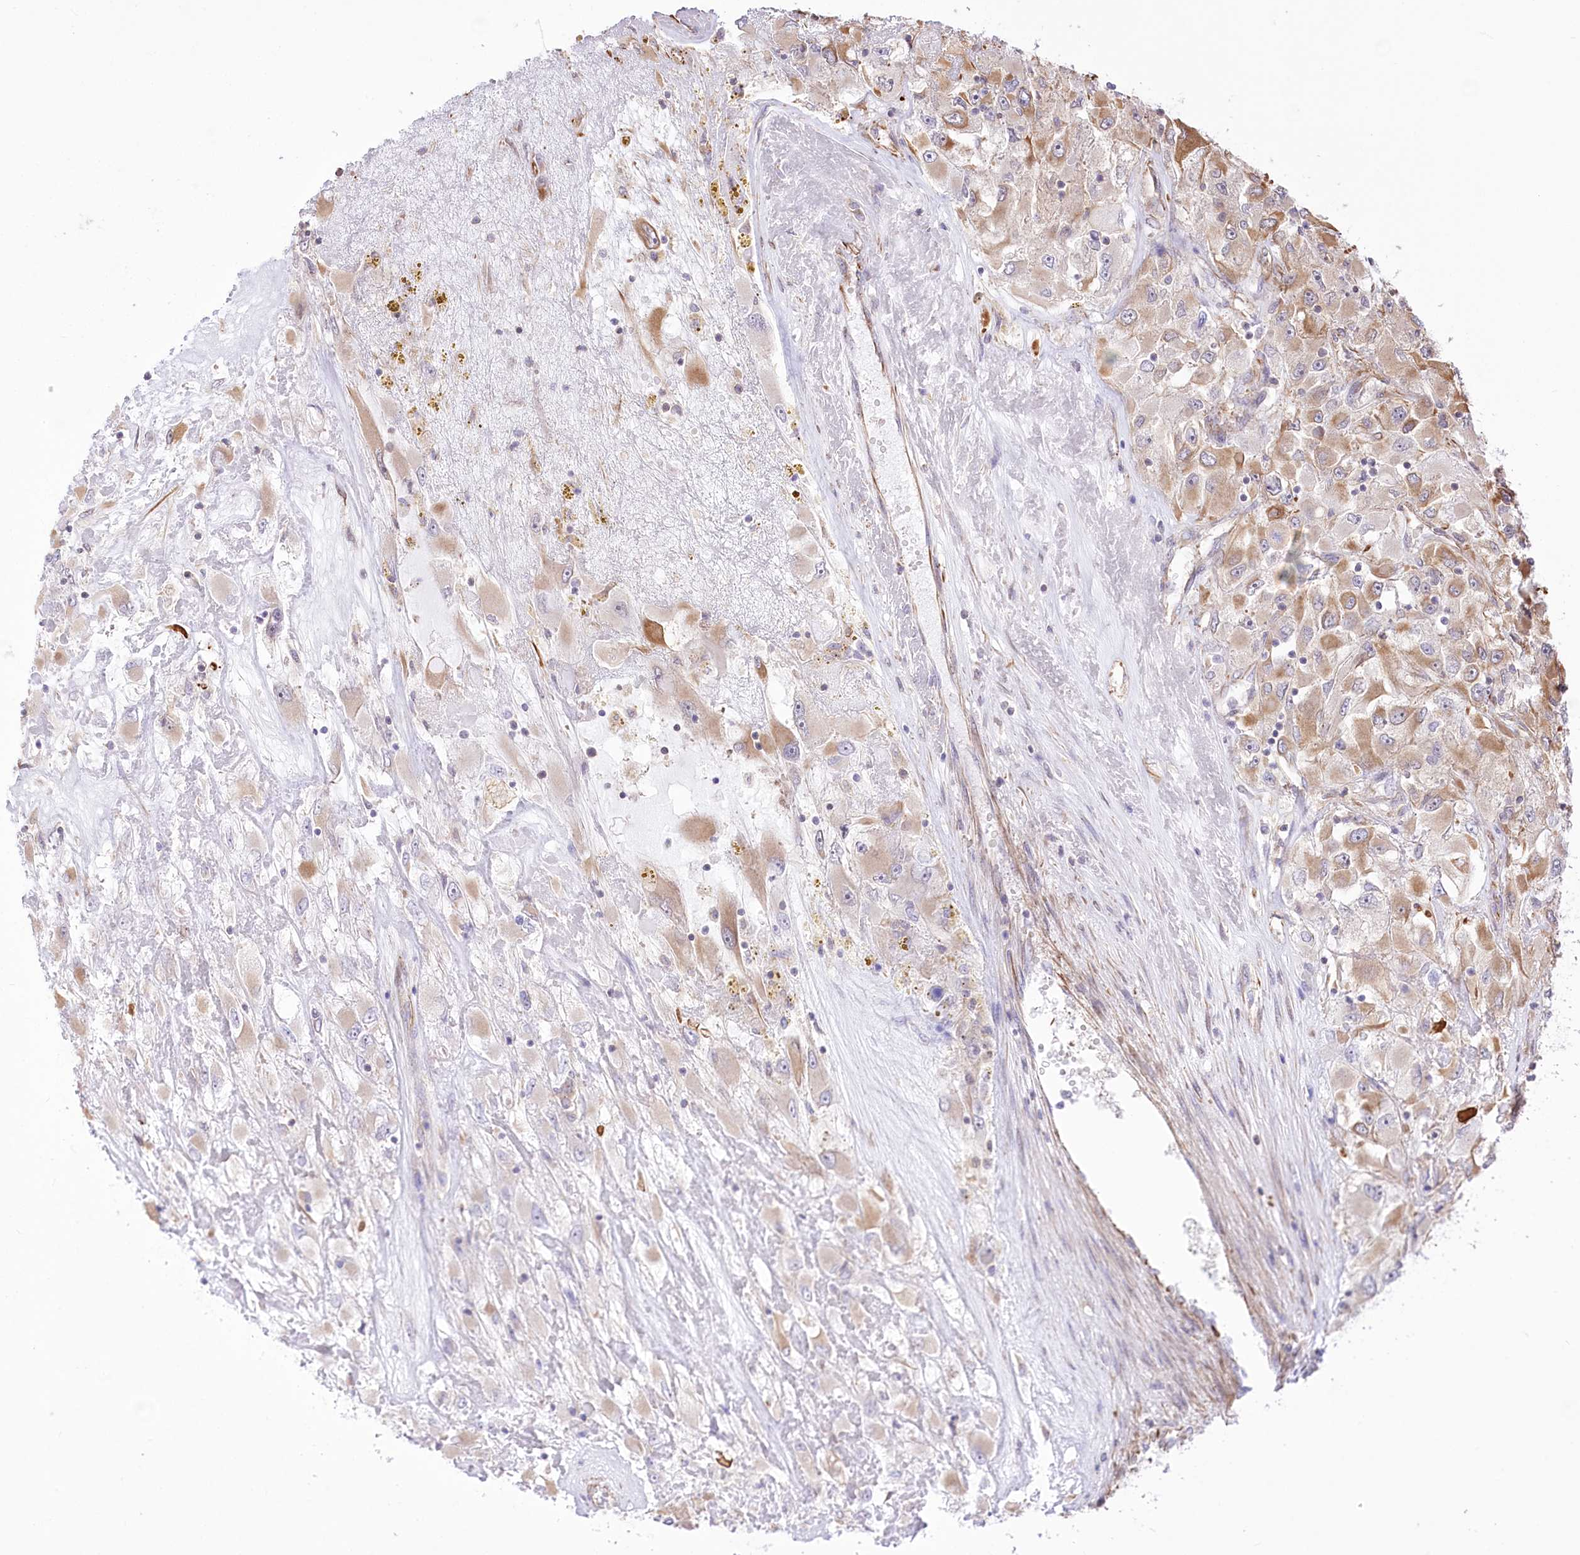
{"staining": {"intensity": "weak", "quantity": "<25%", "location": "cytoplasmic/membranous"}, "tissue": "renal cancer", "cell_type": "Tumor cells", "image_type": "cancer", "snomed": [{"axis": "morphology", "description": "Adenocarcinoma, NOS"}, {"axis": "topography", "description": "Kidney"}], "caption": "Renal adenocarcinoma was stained to show a protein in brown. There is no significant staining in tumor cells.", "gene": "TTC1", "patient": {"sex": "female", "age": 52}}